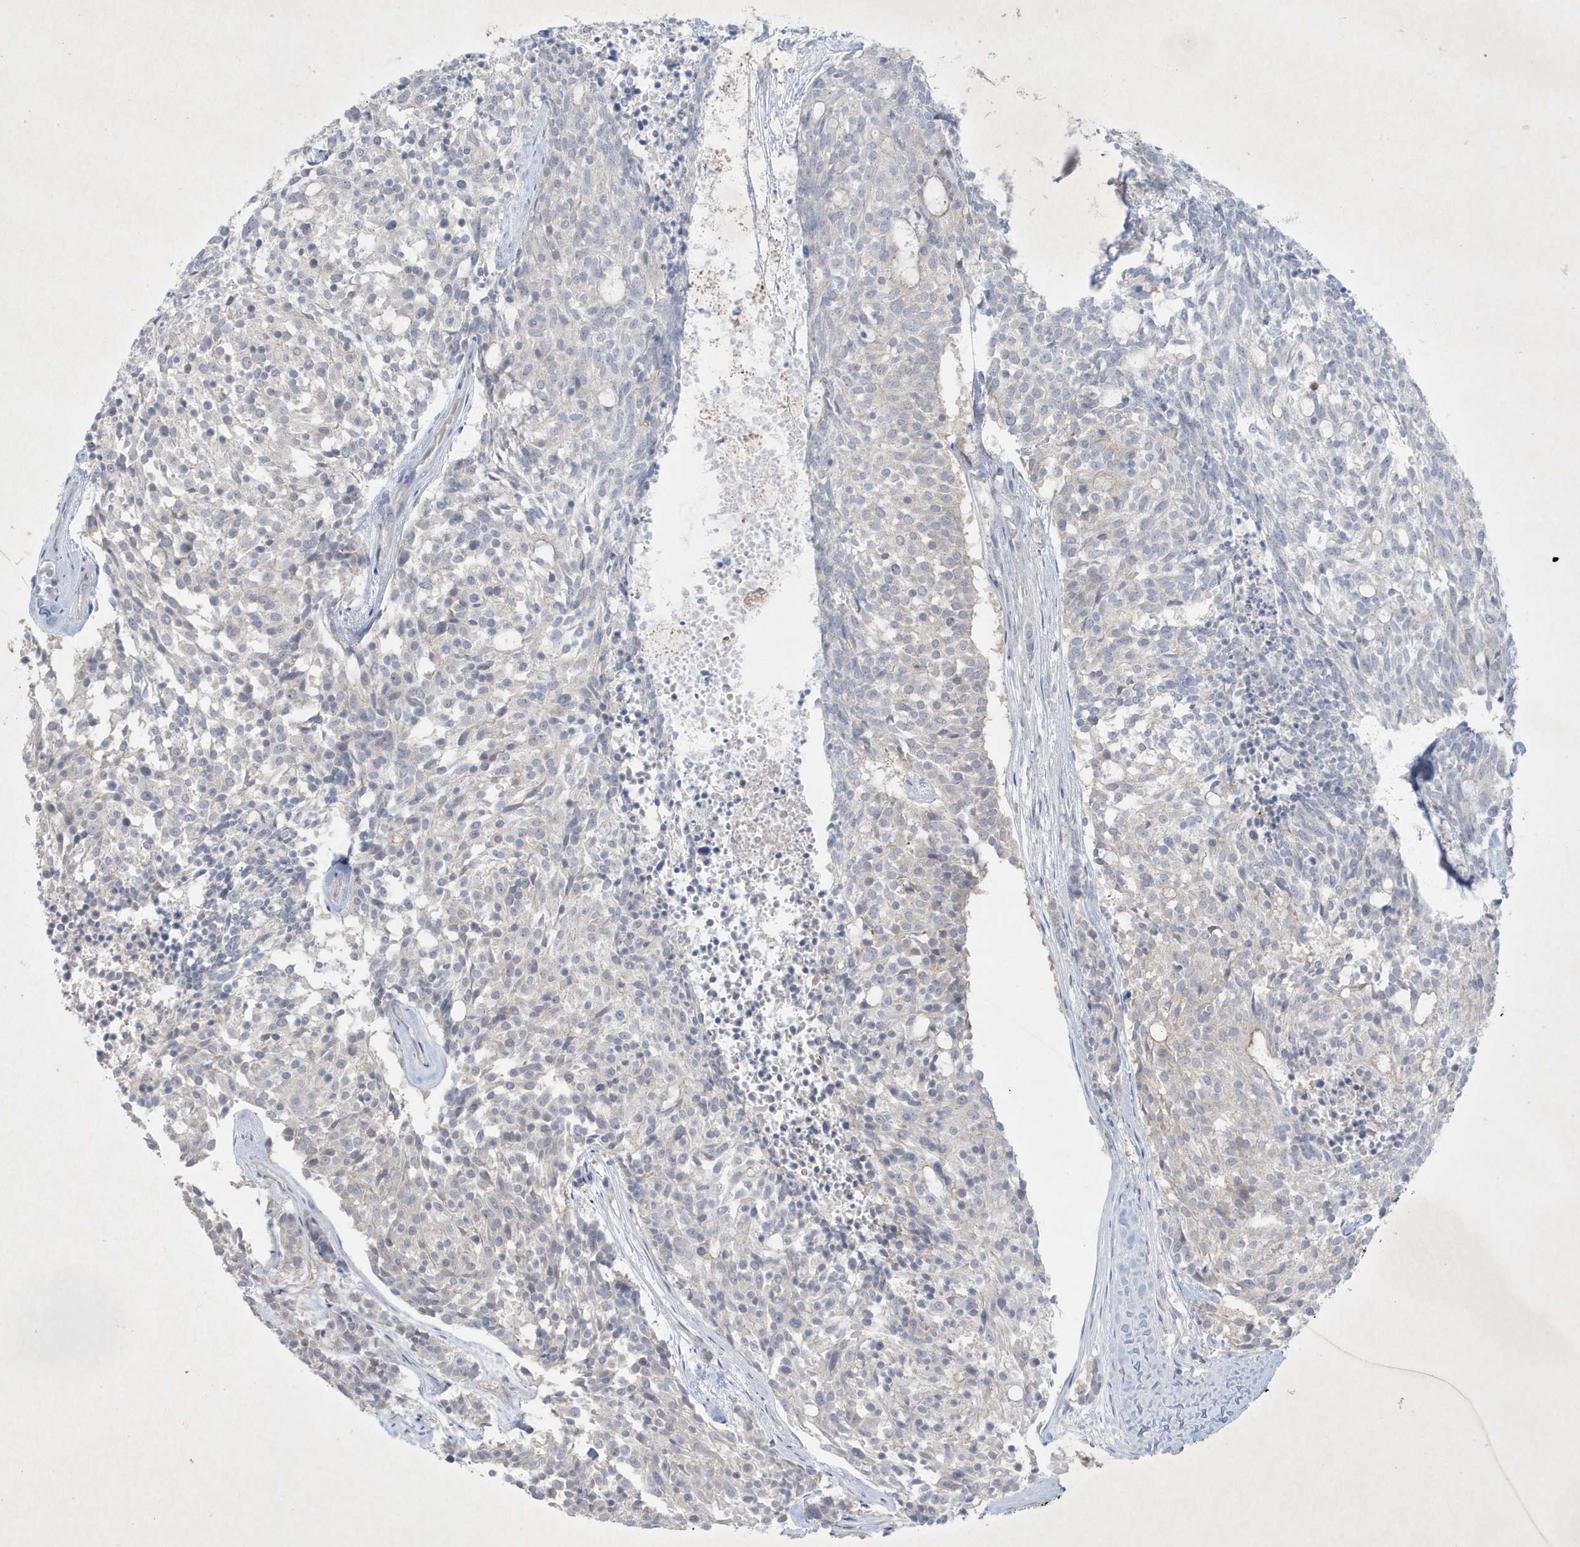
{"staining": {"intensity": "negative", "quantity": "none", "location": "none"}, "tissue": "carcinoid", "cell_type": "Tumor cells", "image_type": "cancer", "snomed": [{"axis": "morphology", "description": "Carcinoid, malignant, NOS"}, {"axis": "topography", "description": "Pancreas"}], "caption": "Micrograph shows no significant protein expression in tumor cells of carcinoid.", "gene": "CCDC24", "patient": {"sex": "female", "age": 54}}